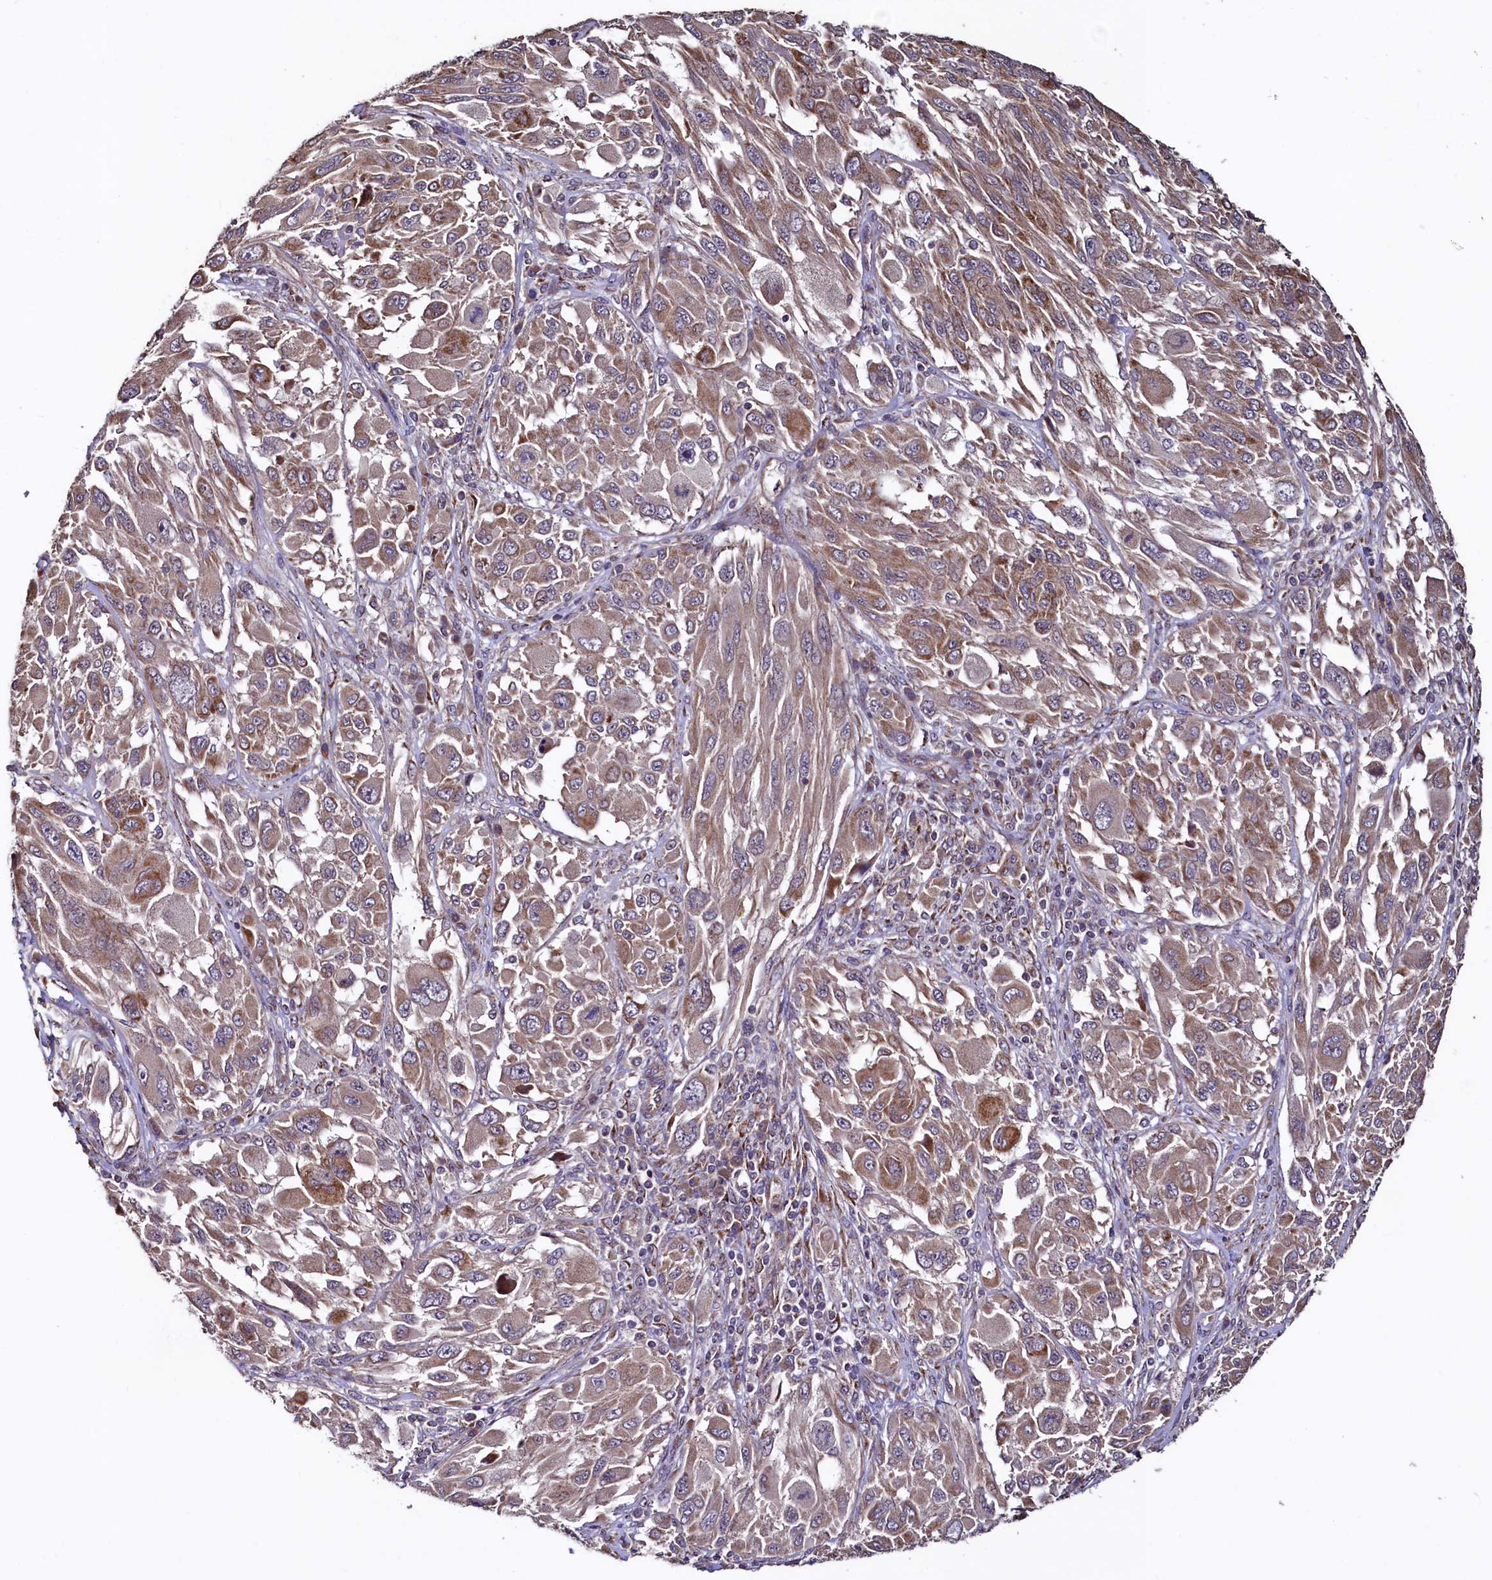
{"staining": {"intensity": "moderate", "quantity": ">75%", "location": "cytoplasmic/membranous"}, "tissue": "melanoma", "cell_type": "Tumor cells", "image_type": "cancer", "snomed": [{"axis": "morphology", "description": "Malignant melanoma, NOS"}, {"axis": "topography", "description": "Skin"}], "caption": "Moderate cytoplasmic/membranous staining is identified in approximately >75% of tumor cells in malignant melanoma.", "gene": "RBFA", "patient": {"sex": "female", "age": 91}}